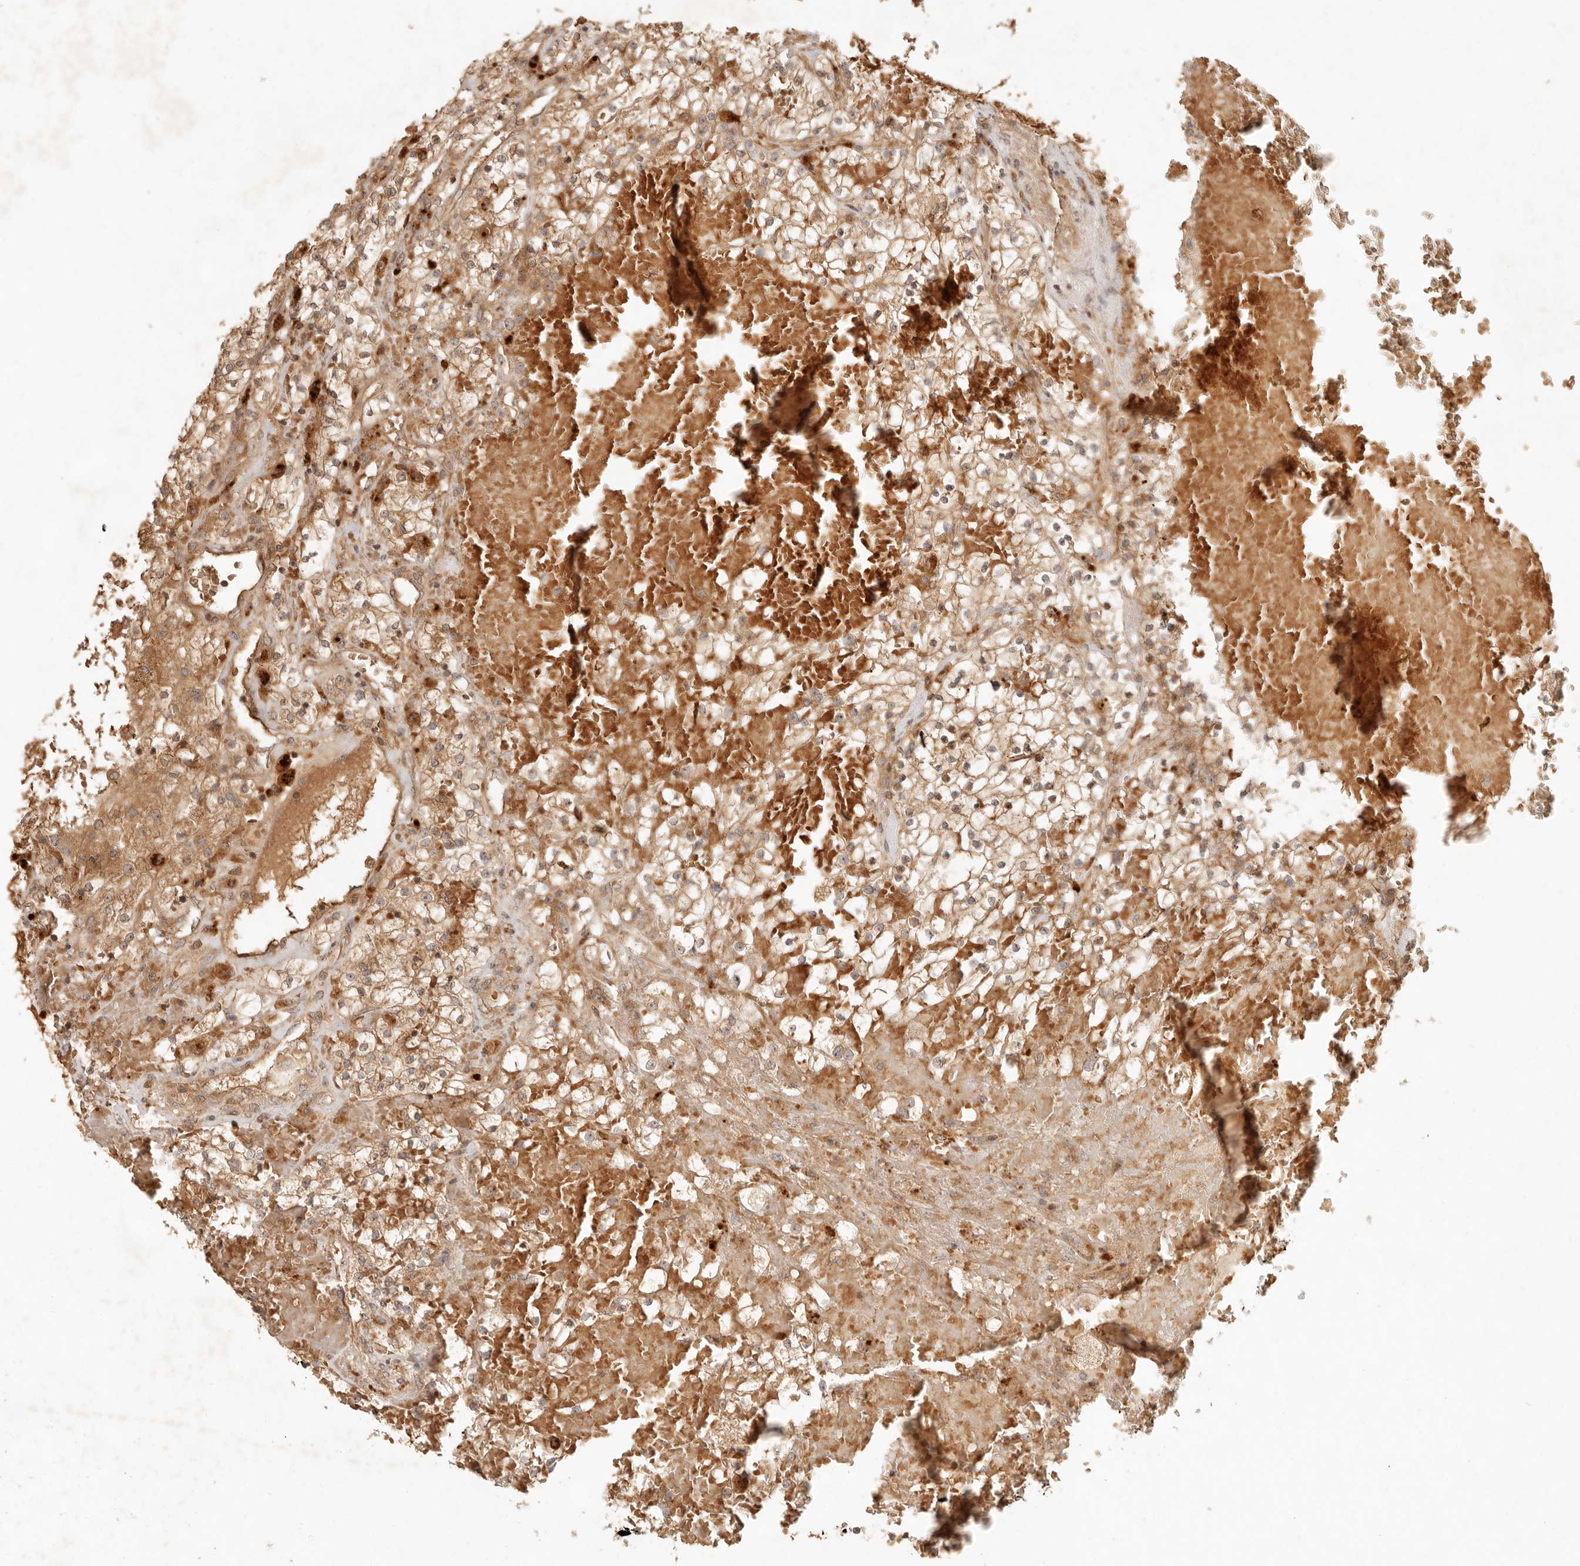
{"staining": {"intensity": "moderate", "quantity": ">75%", "location": "cytoplasmic/membranous"}, "tissue": "renal cancer", "cell_type": "Tumor cells", "image_type": "cancer", "snomed": [{"axis": "morphology", "description": "Normal tissue, NOS"}, {"axis": "morphology", "description": "Adenocarcinoma, NOS"}, {"axis": "topography", "description": "Kidney"}], "caption": "Immunohistochemistry (IHC) of human renal adenocarcinoma exhibits medium levels of moderate cytoplasmic/membranous expression in approximately >75% of tumor cells.", "gene": "ANKRD61", "patient": {"sex": "male", "age": 68}}